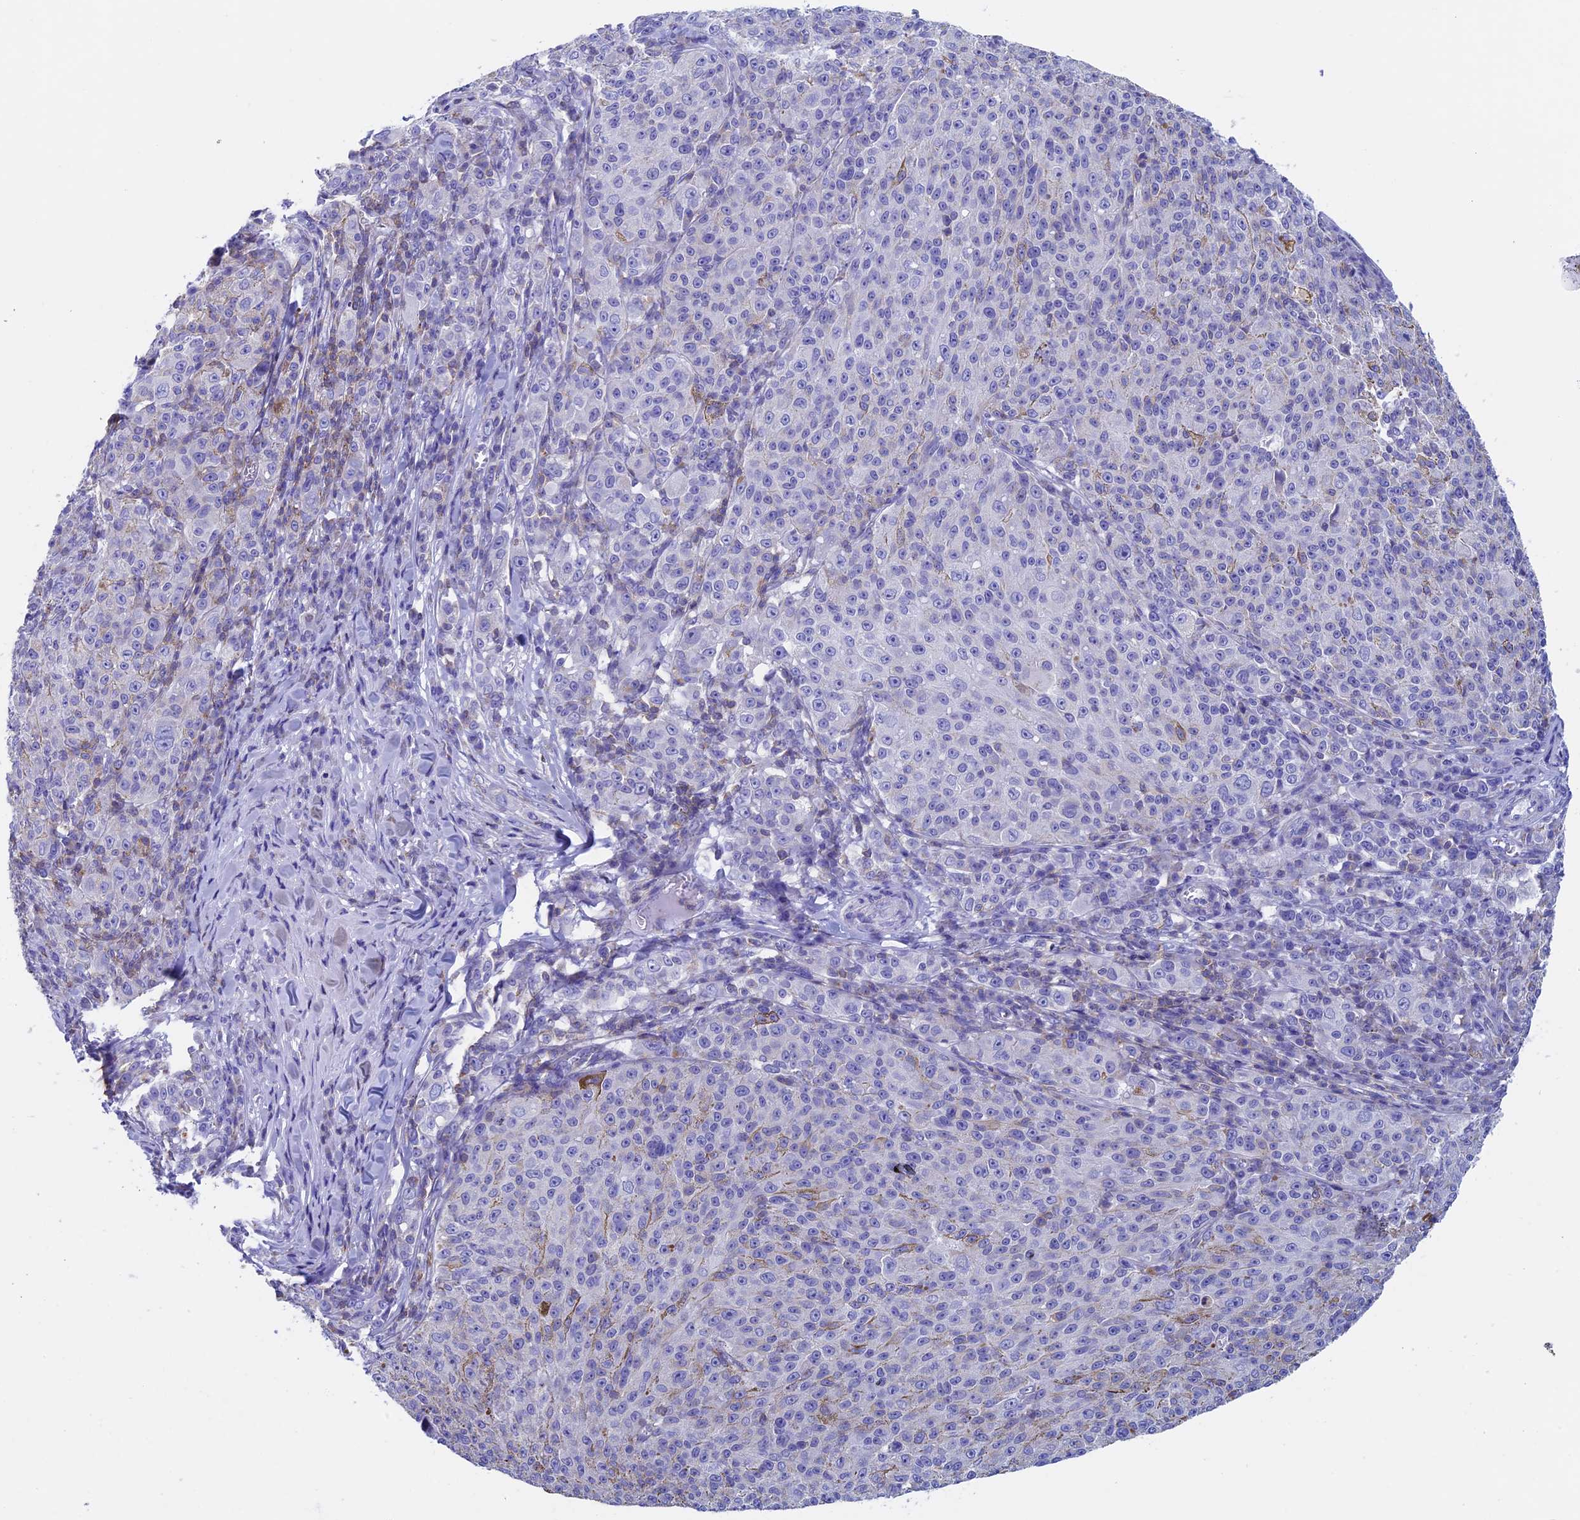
{"staining": {"intensity": "negative", "quantity": "none", "location": "none"}, "tissue": "melanoma", "cell_type": "Tumor cells", "image_type": "cancer", "snomed": [{"axis": "morphology", "description": "Malignant melanoma, NOS"}, {"axis": "topography", "description": "Skin"}], "caption": "There is no significant staining in tumor cells of malignant melanoma. (Brightfield microscopy of DAB IHC at high magnification).", "gene": "SEPTIN1", "patient": {"sex": "female", "age": 52}}